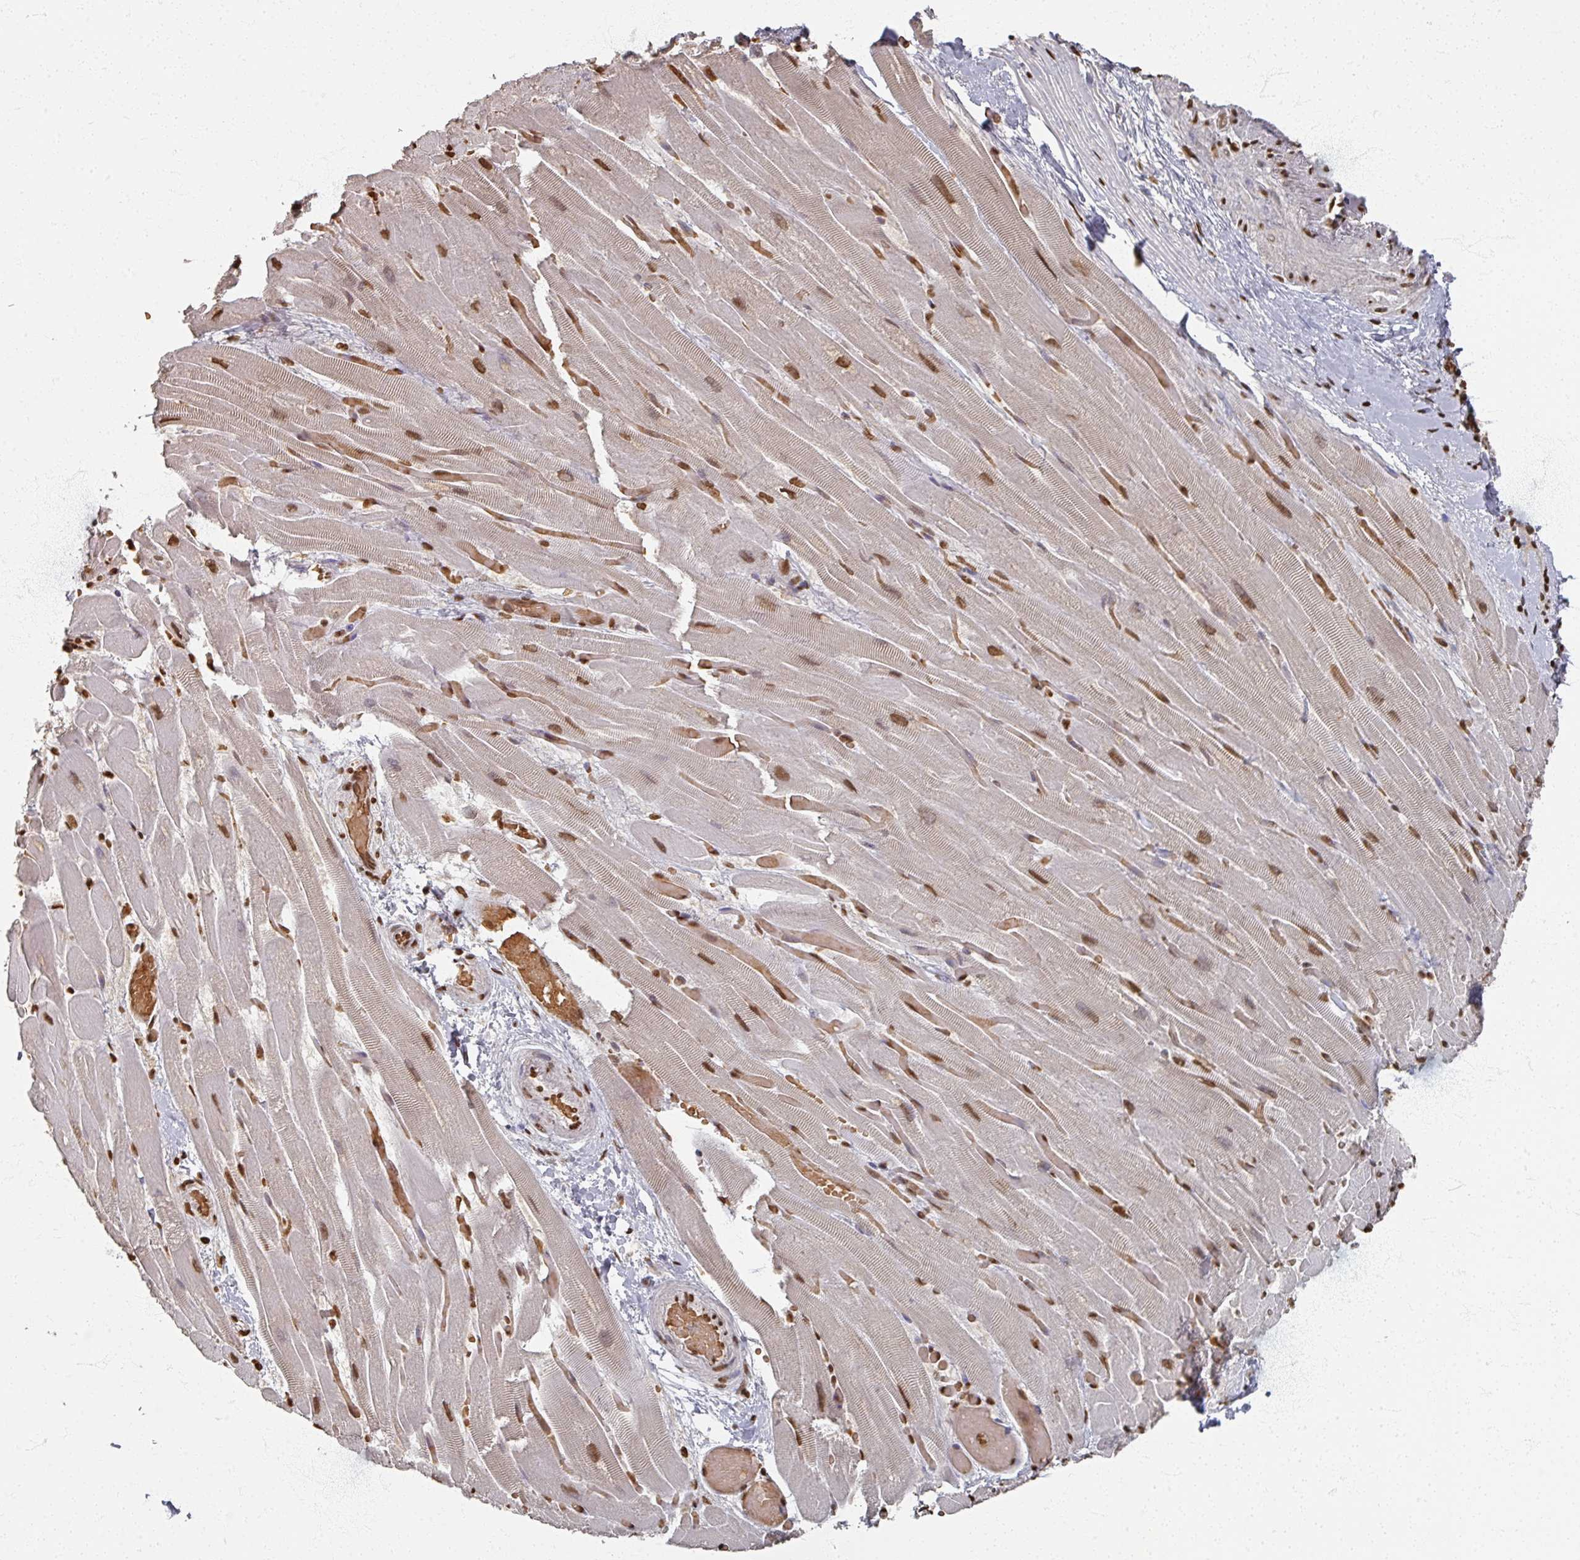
{"staining": {"intensity": "moderate", "quantity": ">75%", "location": "nuclear"}, "tissue": "heart muscle", "cell_type": "Cardiomyocytes", "image_type": "normal", "snomed": [{"axis": "morphology", "description": "Normal tissue, NOS"}, {"axis": "topography", "description": "Heart"}], "caption": "Protein analysis of benign heart muscle exhibits moderate nuclear staining in about >75% of cardiomyocytes. Immunohistochemistry stains the protein in brown and the nuclei are stained blue.", "gene": "DCUN1D5", "patient": {"sex": "male", "age": 37}}